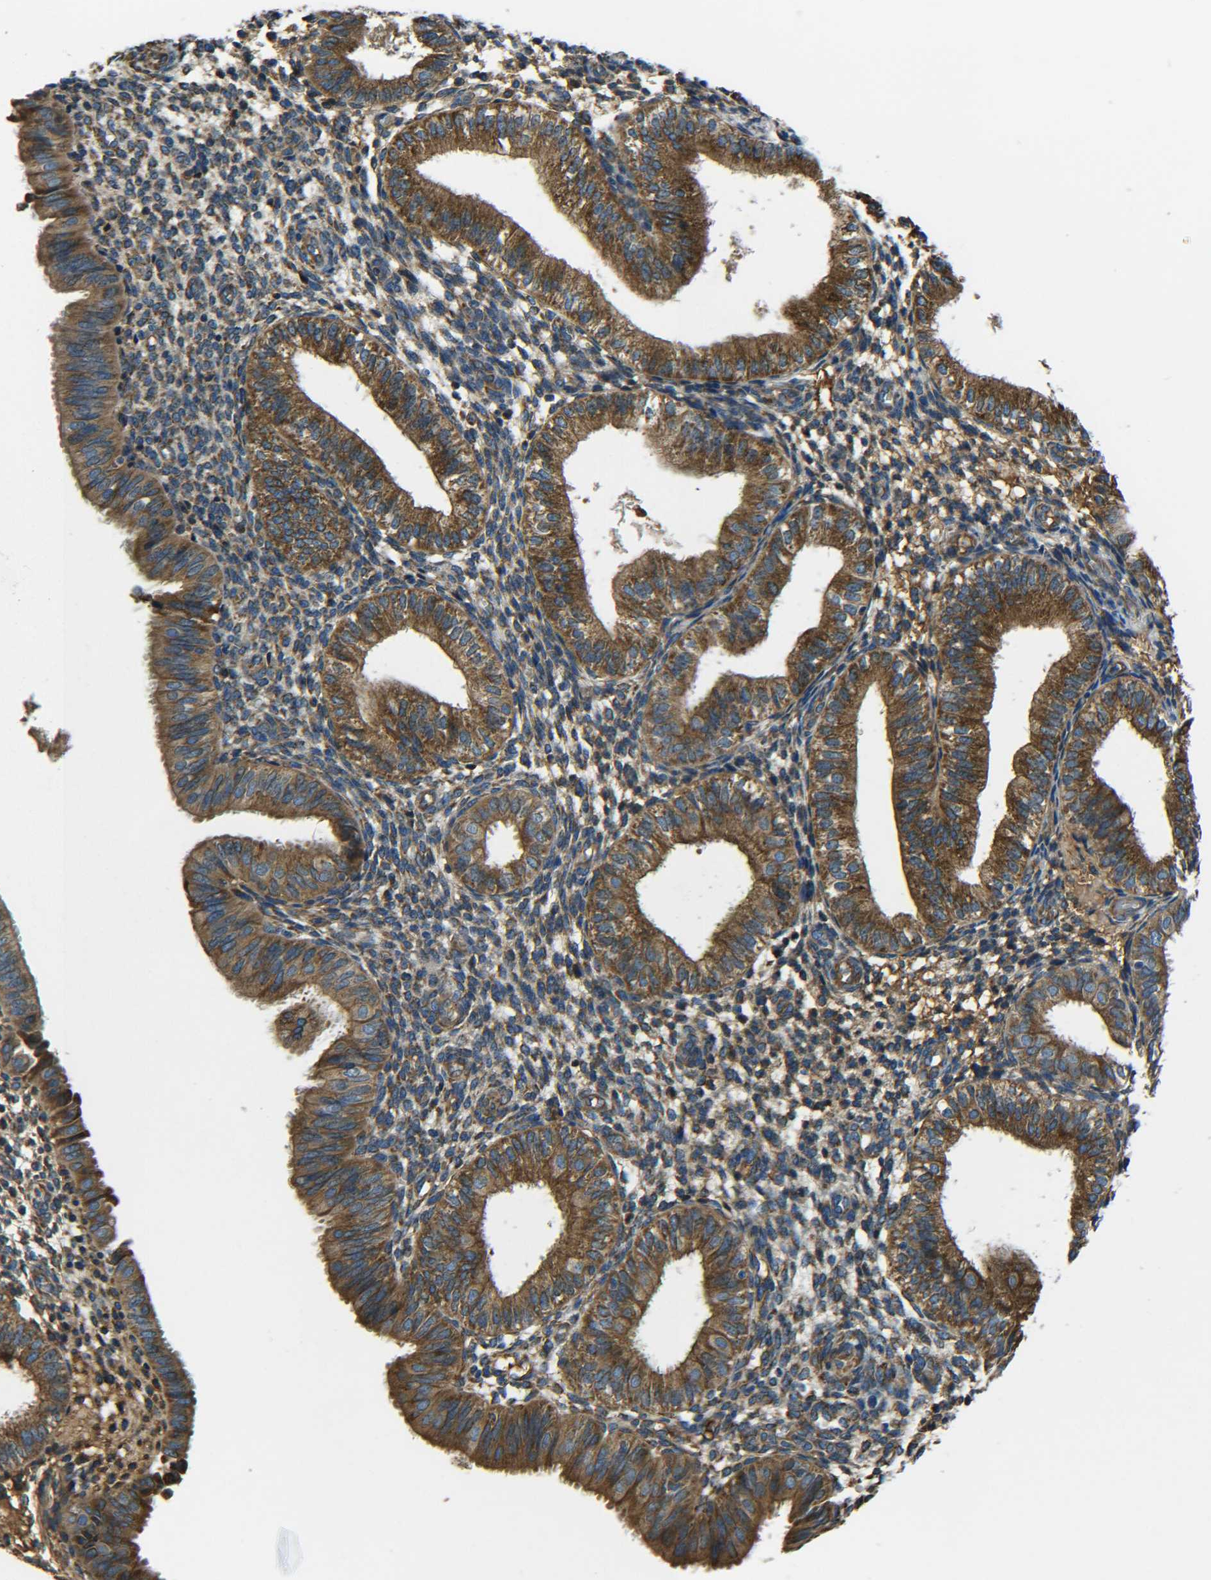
{"staining": {"intensity": "moderate", "quantity": "25%-75%", "location": "cytoplasmic/membranous"}, "tissue": "endometrium", "cell_type": "Cells in endometrial stroma", "image_type": "normal", "snomed": [{"axis": "morphology", "description": "Normal tissue, NOS"}, {"axis": "topography", "description": "Endometrium"}], "caption": "The micrograph displays immunohistochemical staining of normal endometrium. There is moderate cytoplasmic/membranous staining is appreciated in approximately 25%-75% of cells in endometrial stroma. The protein of interest is stained brown, and the nuclei are stained in blue (DAB IHC with brightfield microscopy, high magnification).", "gene": "PREB", "patient": {"sex": "female", "age": 39}}